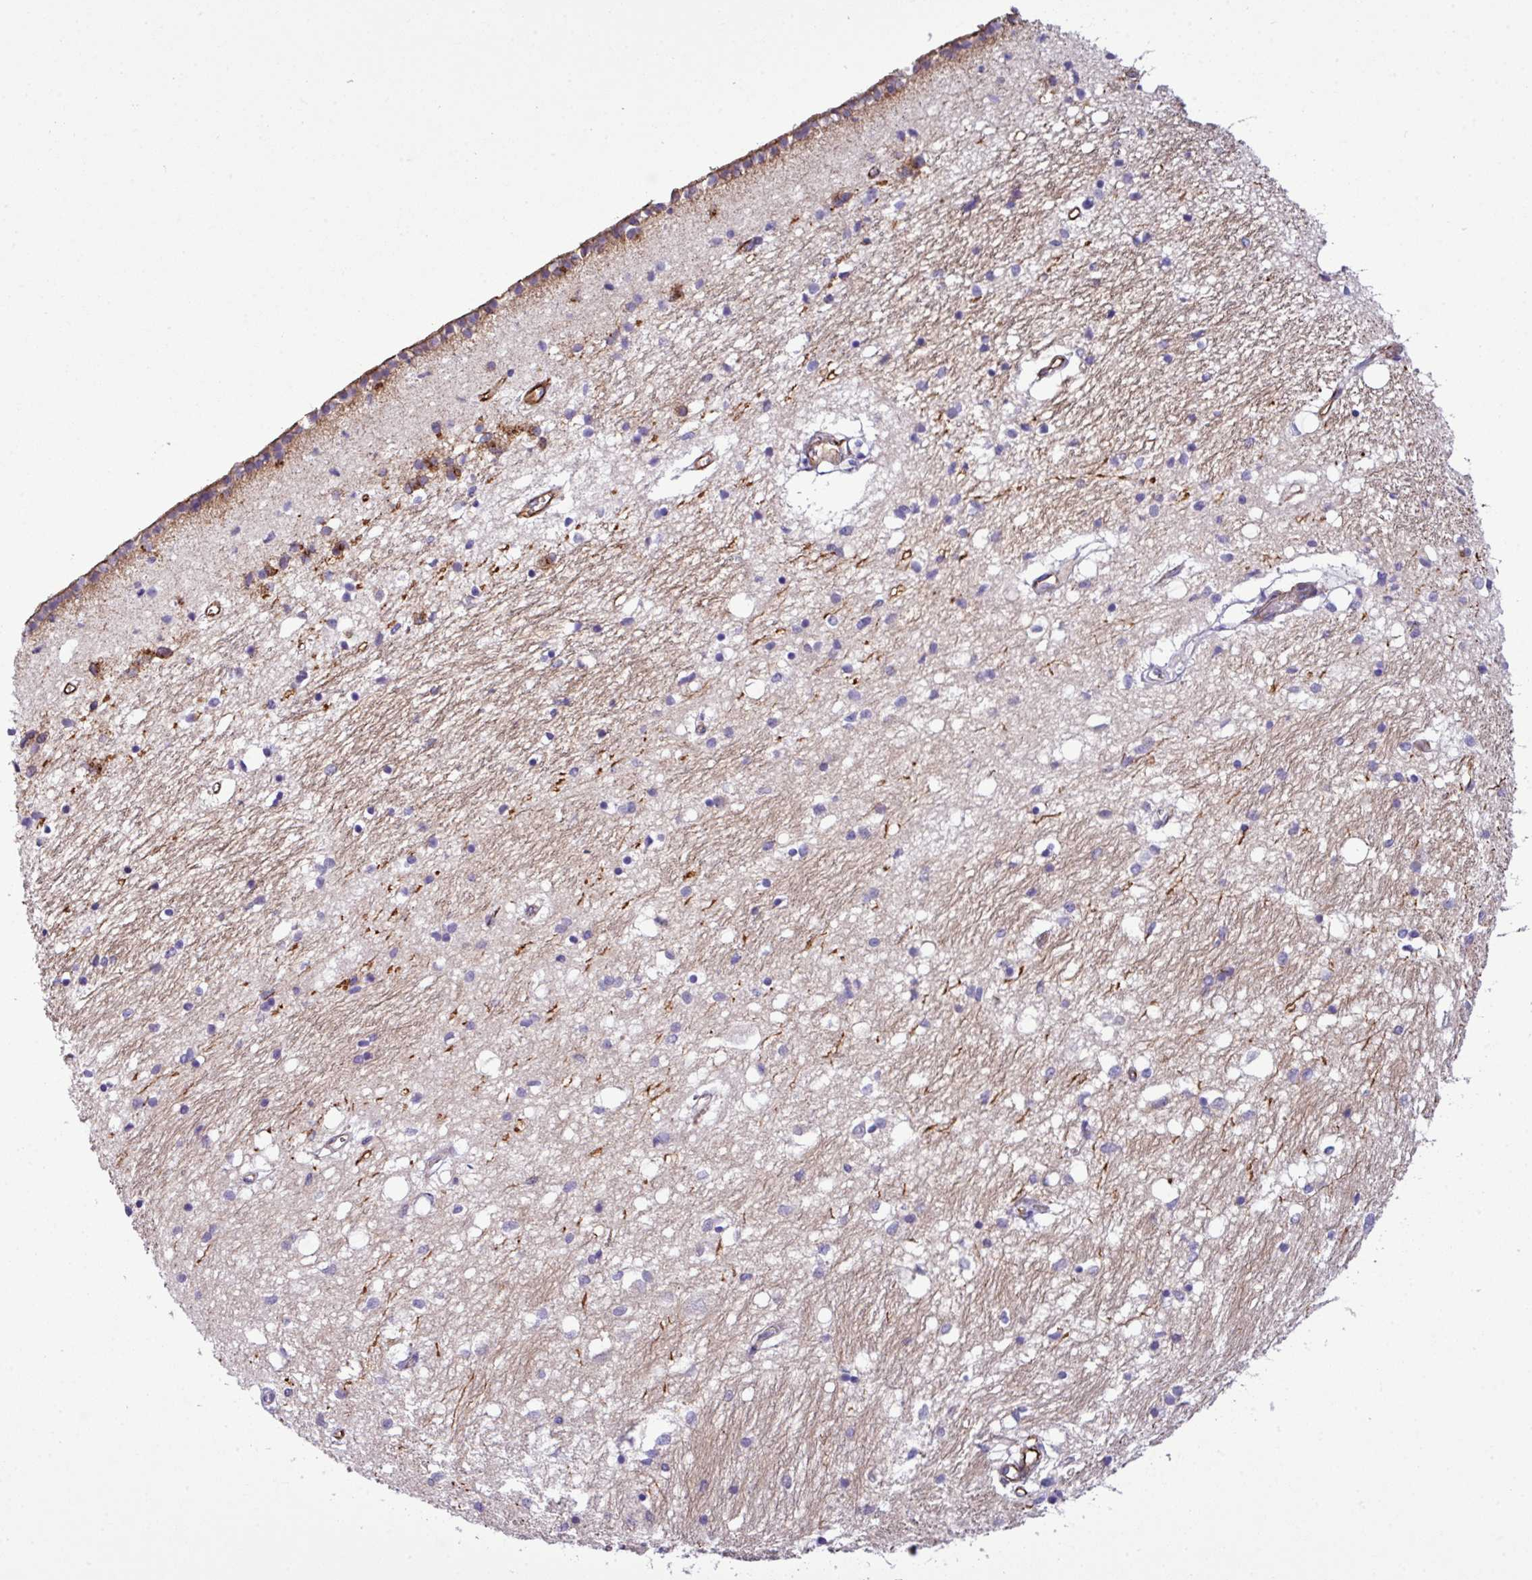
{"staining": {"intensity": "weak", "quantity": "<25%", "location": "cytoplasmic/membranous"}, "tissue": "caudate", "cell_type": "Glial cells", "image_type": "normal", "snomed": [{"axis": "morphology", "description": "Normal tissue, NOS"}, {"axis": "topography", "description": "Lateral ventricle wall"}], "caption": "Immunohistochemistry (IHC) of benign caudate demonstrates no positivity in glial cells. (DAB immunohistochemistry (IHC) visualized using brightfield microscopy, high magnification).", "gene": "PARD6A", "patient": {"sex": "male", "age": 70}}